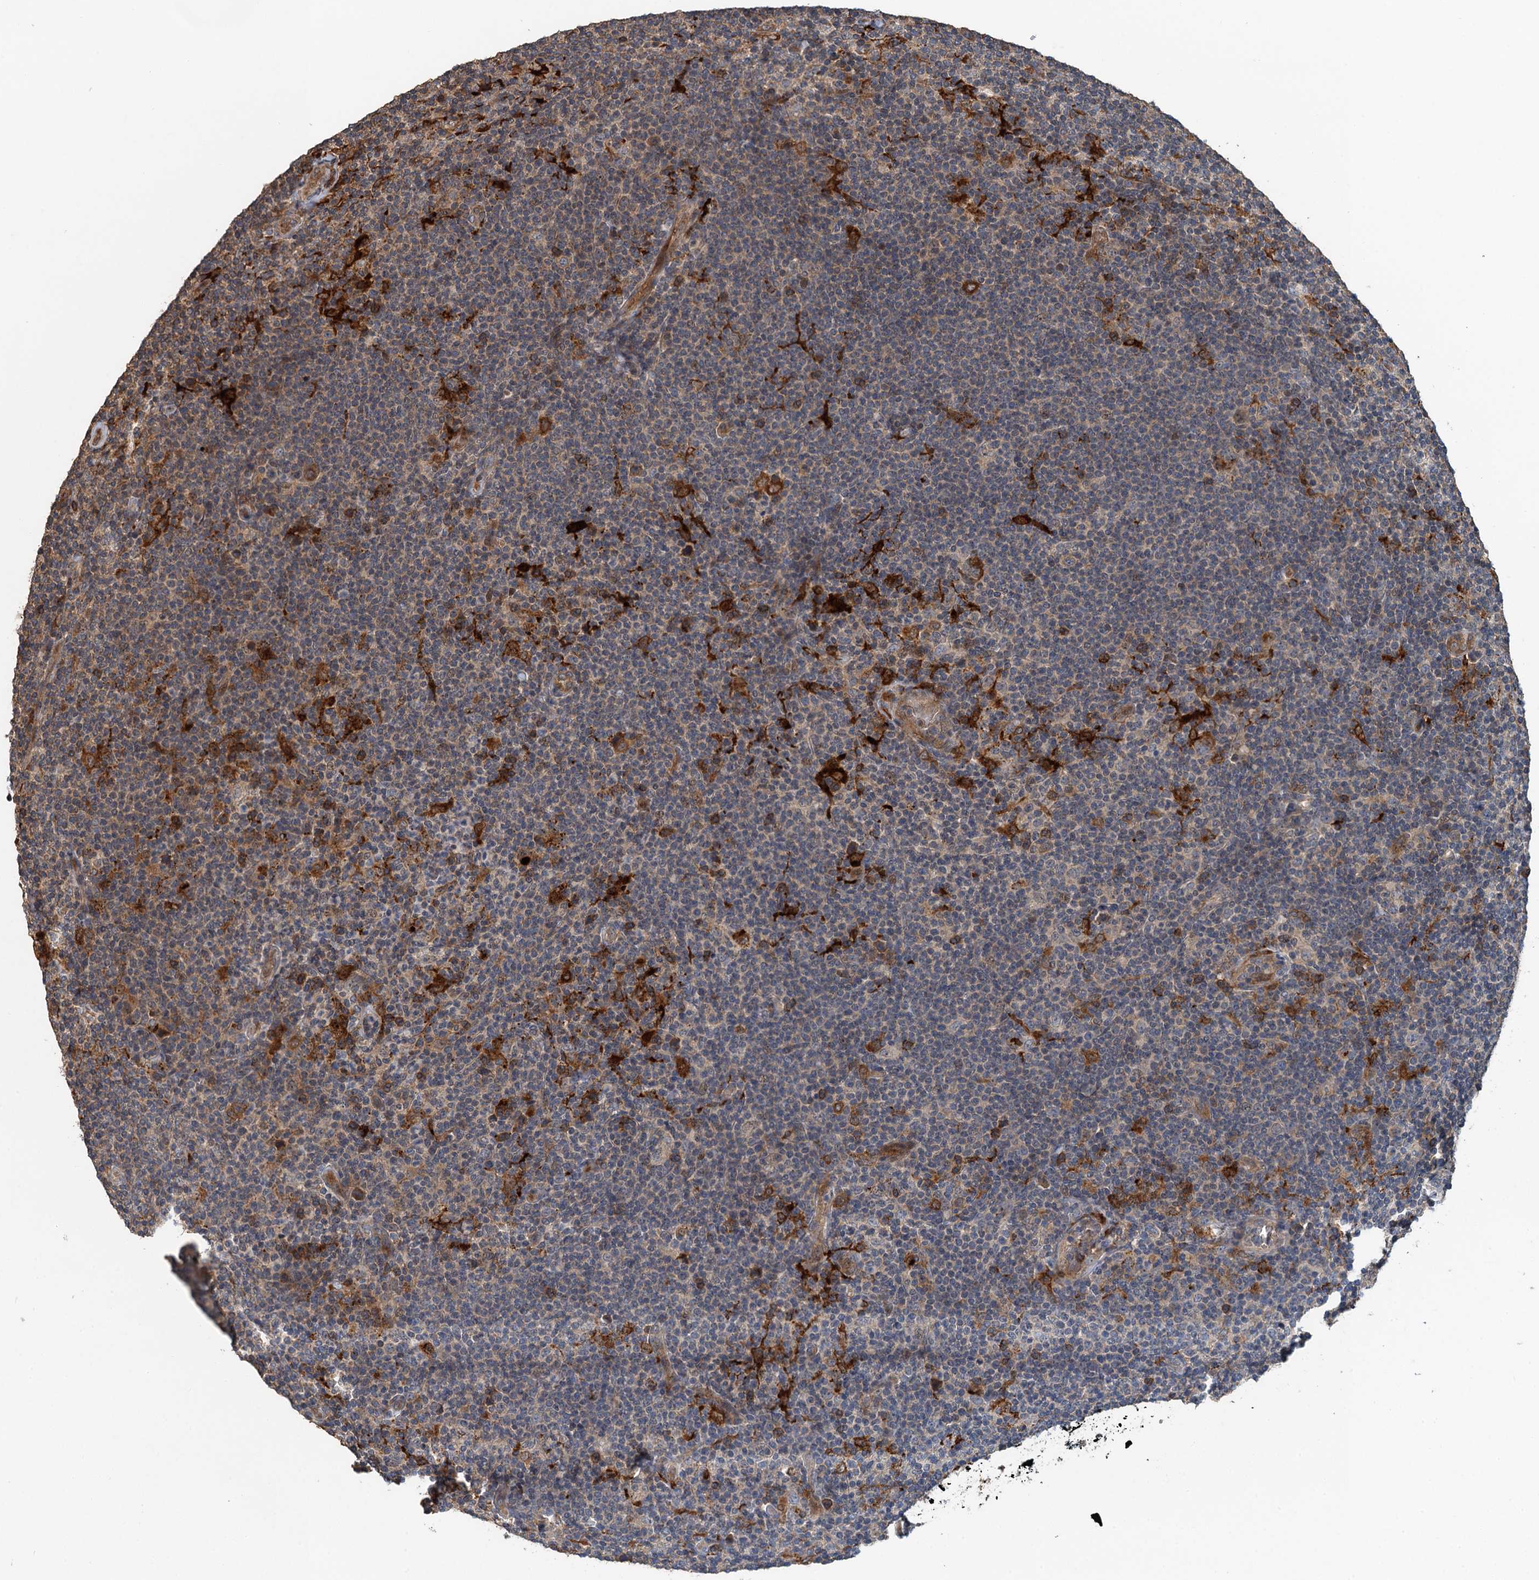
{"staining": {"intensity": "negative", "quantity": "none", "location": "none"}, "tissue": "lymphoma", "cell_type": "Tumor cells", "image_type": "cancer", "snomed": [{"axis": "morphology", "description": "Hodgkin's disease, NOS"}, {"axis": "topography", "description": "Lymph node"}], "caption": "Tumor cells show no significant protein positivity in lymphoma.", "gene": "SNX32", "patient": {"sex": "female", "age": 57}}